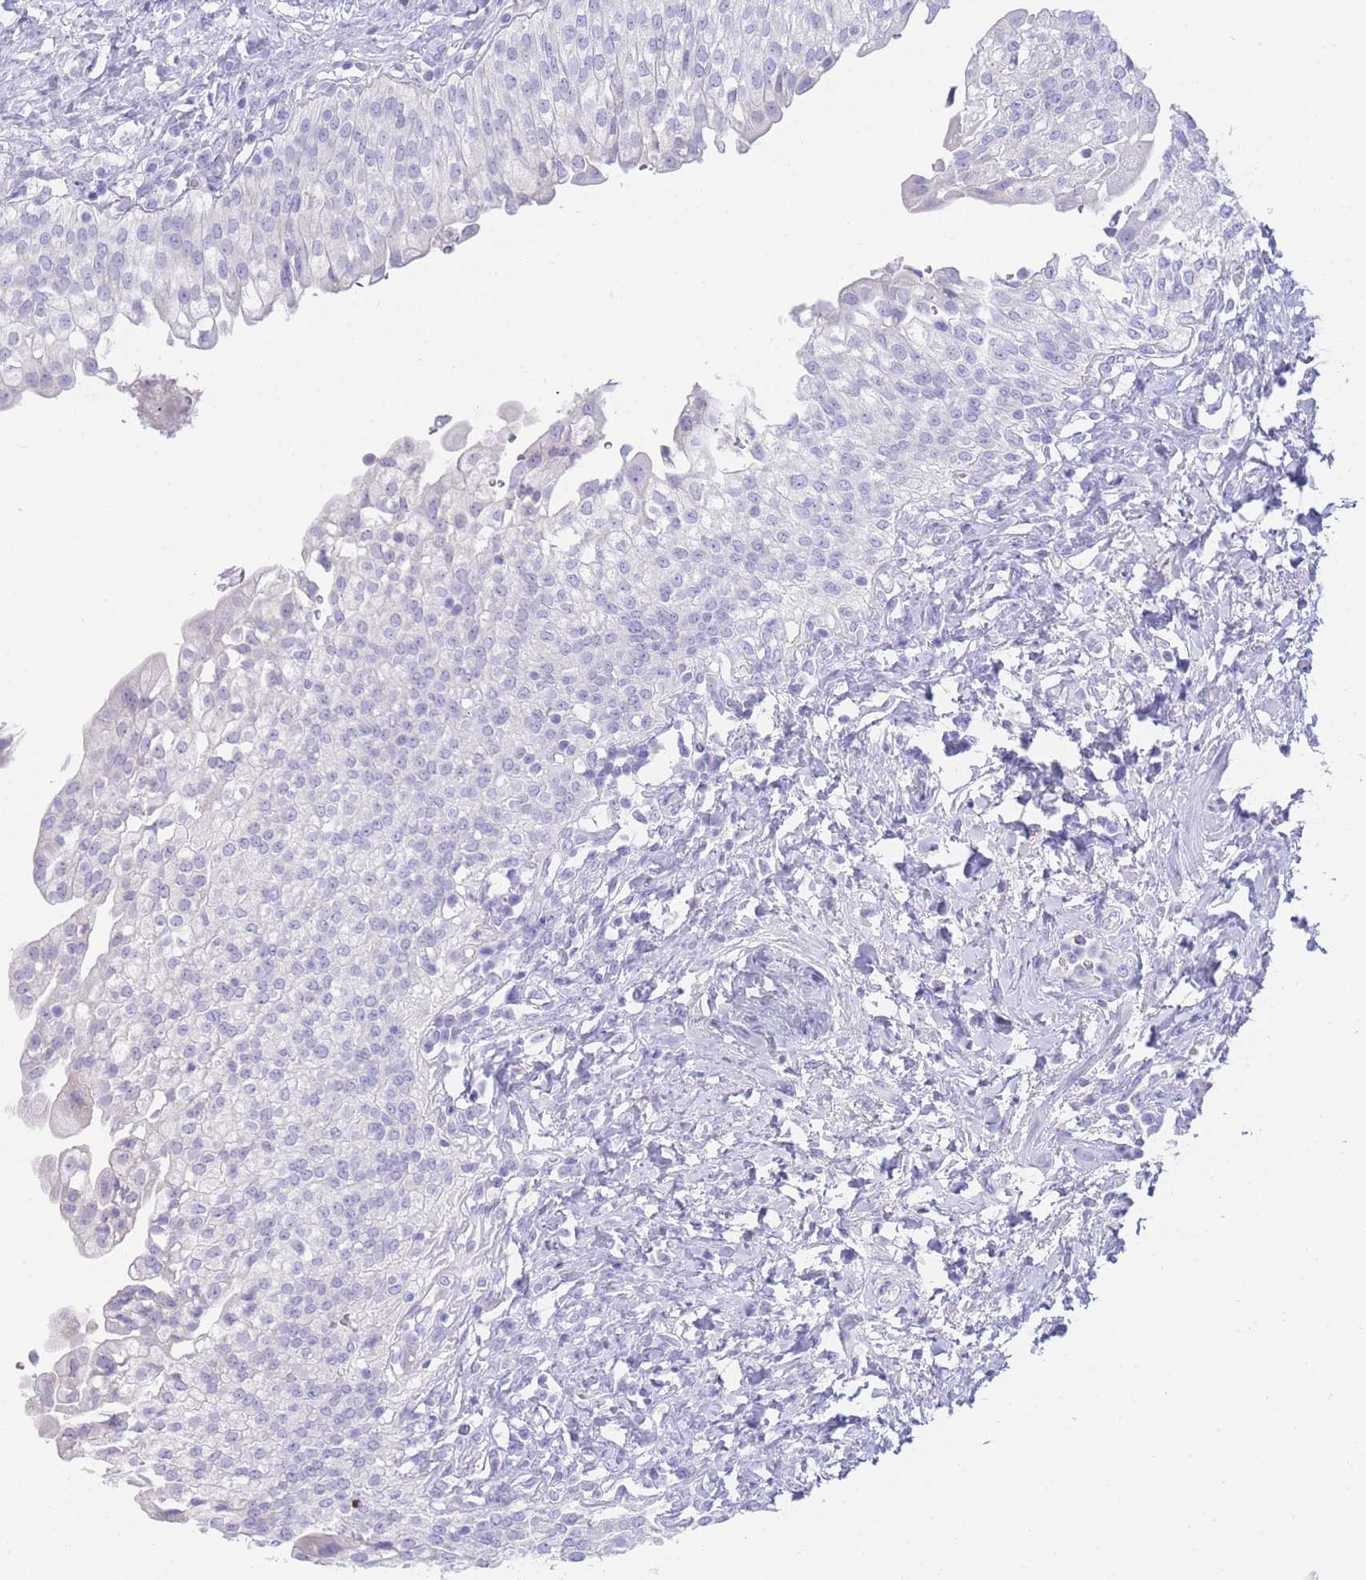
{"staining": {"intensity": "negative", "quantity": "none", "location": "none"}, "tissue": "urinary bladder", "cell_type": "Urothelial cells", "image_type": "normal", "snomed": [{"axis": "morphology", "description": "Normal tissue, NOS"}, {"axis": "morphology", "description": "Inflammation, NOS"}, {"axis": "topography", "description": "Urinary bladder"}], "caption": "Urothelial cells are negative for protein expression in unremarkable human urinary bladder. Nuclei are stained in blue.", "gene": "LRRC37A2", "patient": {"sex": "male", "age": 64}}